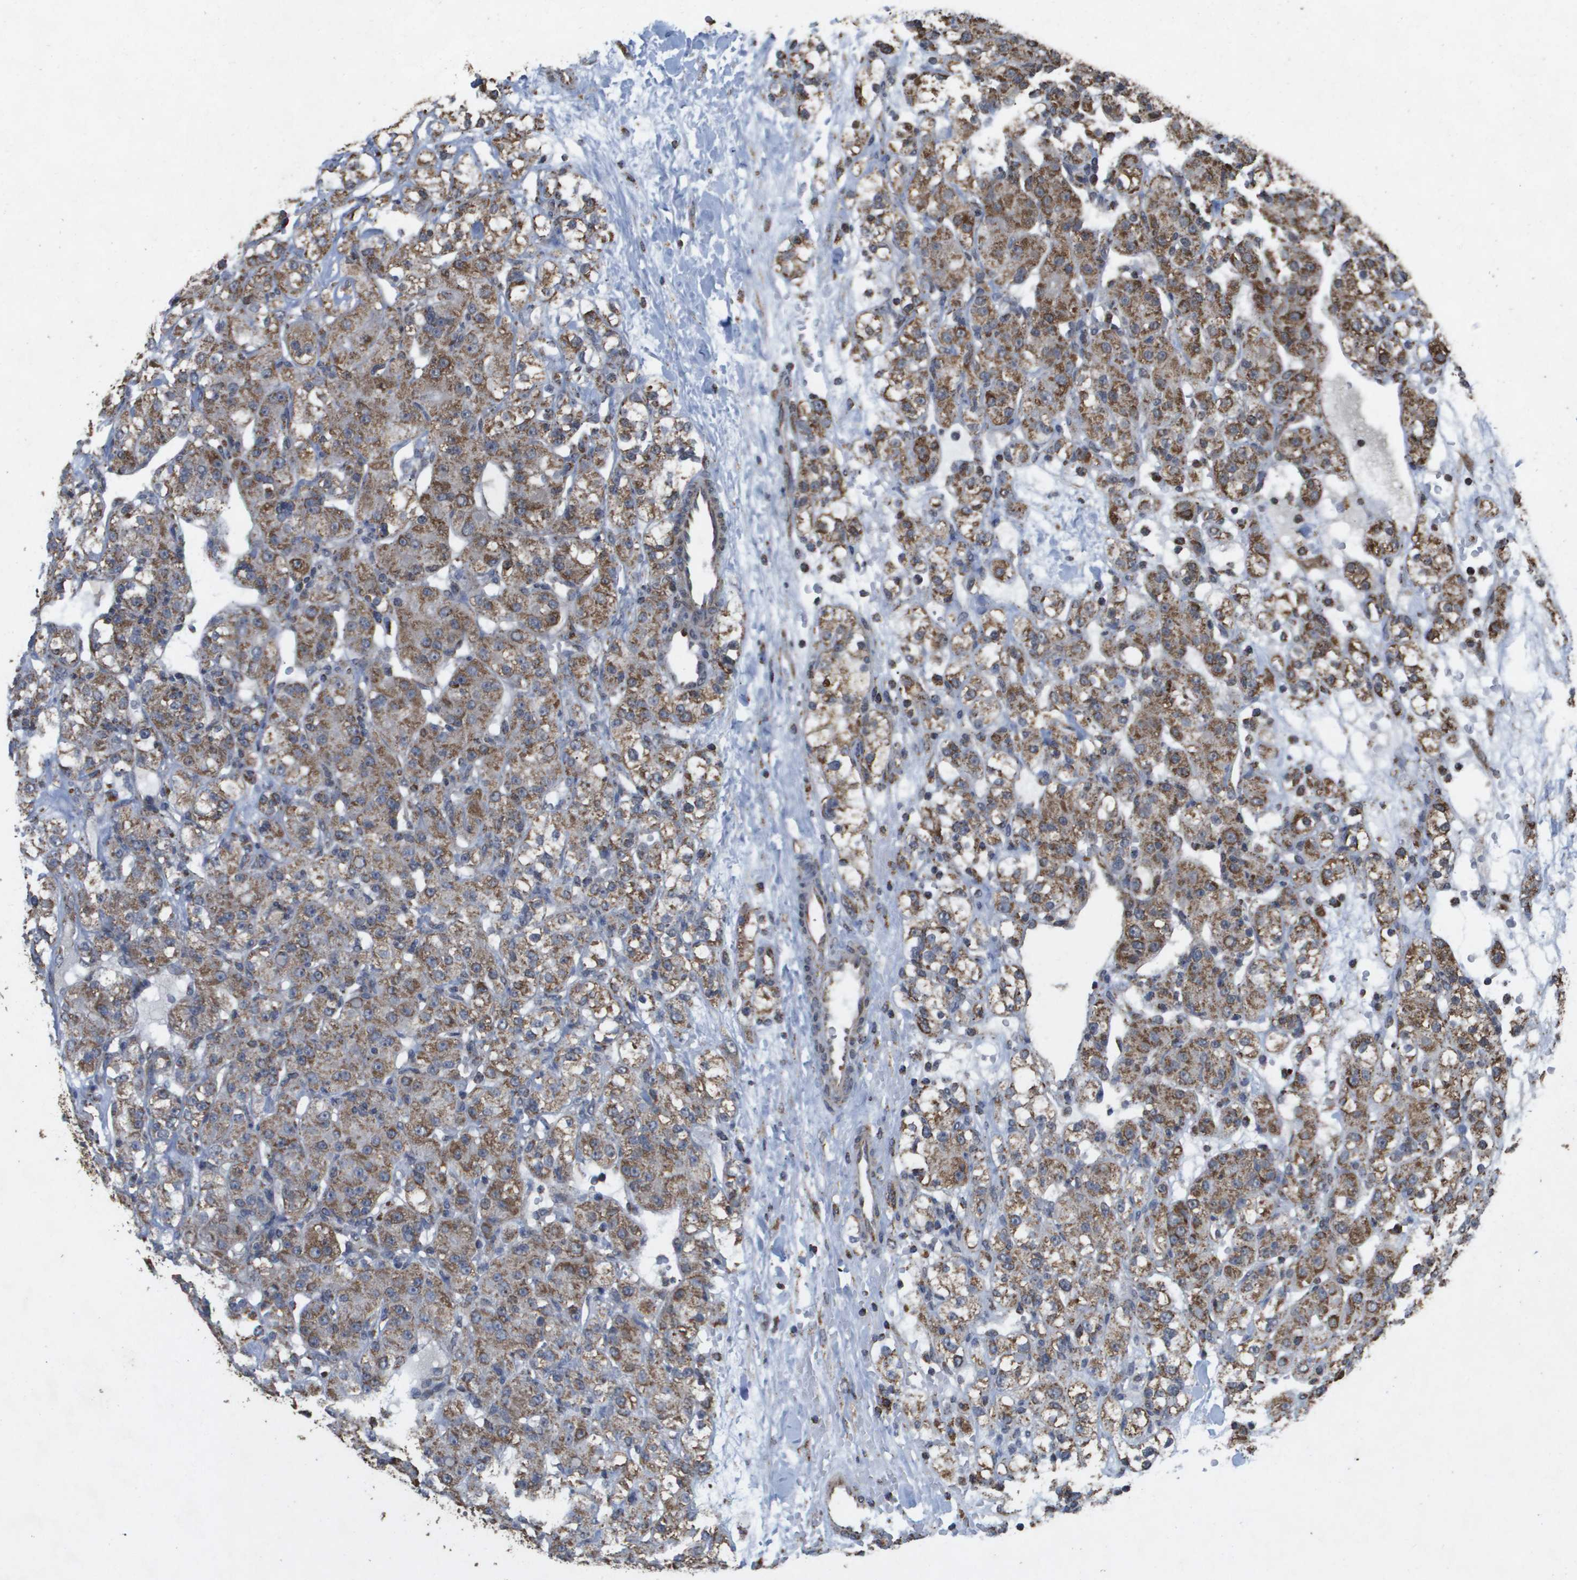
{"staining": {"intensity": "moderate", "quantity": ">75%", "location": "cytoplasmic/membranous"}, "tissue": "renal cancer", "cell_type": "Tumor cells", "image_type": "cancer", "snomed": [{"axis": "morphology", "description": "Normal tissue, NOS"}, {"axis": "morphology", "description": "Adenocarcinoma, NOS"}, {"axis": "topography", "description": "Kidney"}], "caption": "Immunohistochemical staining of human renal adenocarcinoma demonstrates medium levels of moderate cytoplasmic/membranous protein positivity in approximately >75% of tumor cells. (DAB (3,3'-diaminobenzidine) = brown stain, brightfield microscopy at high magnification).", "gene": "HSPE1", "patient": {"sex": "male", "age": 61}}